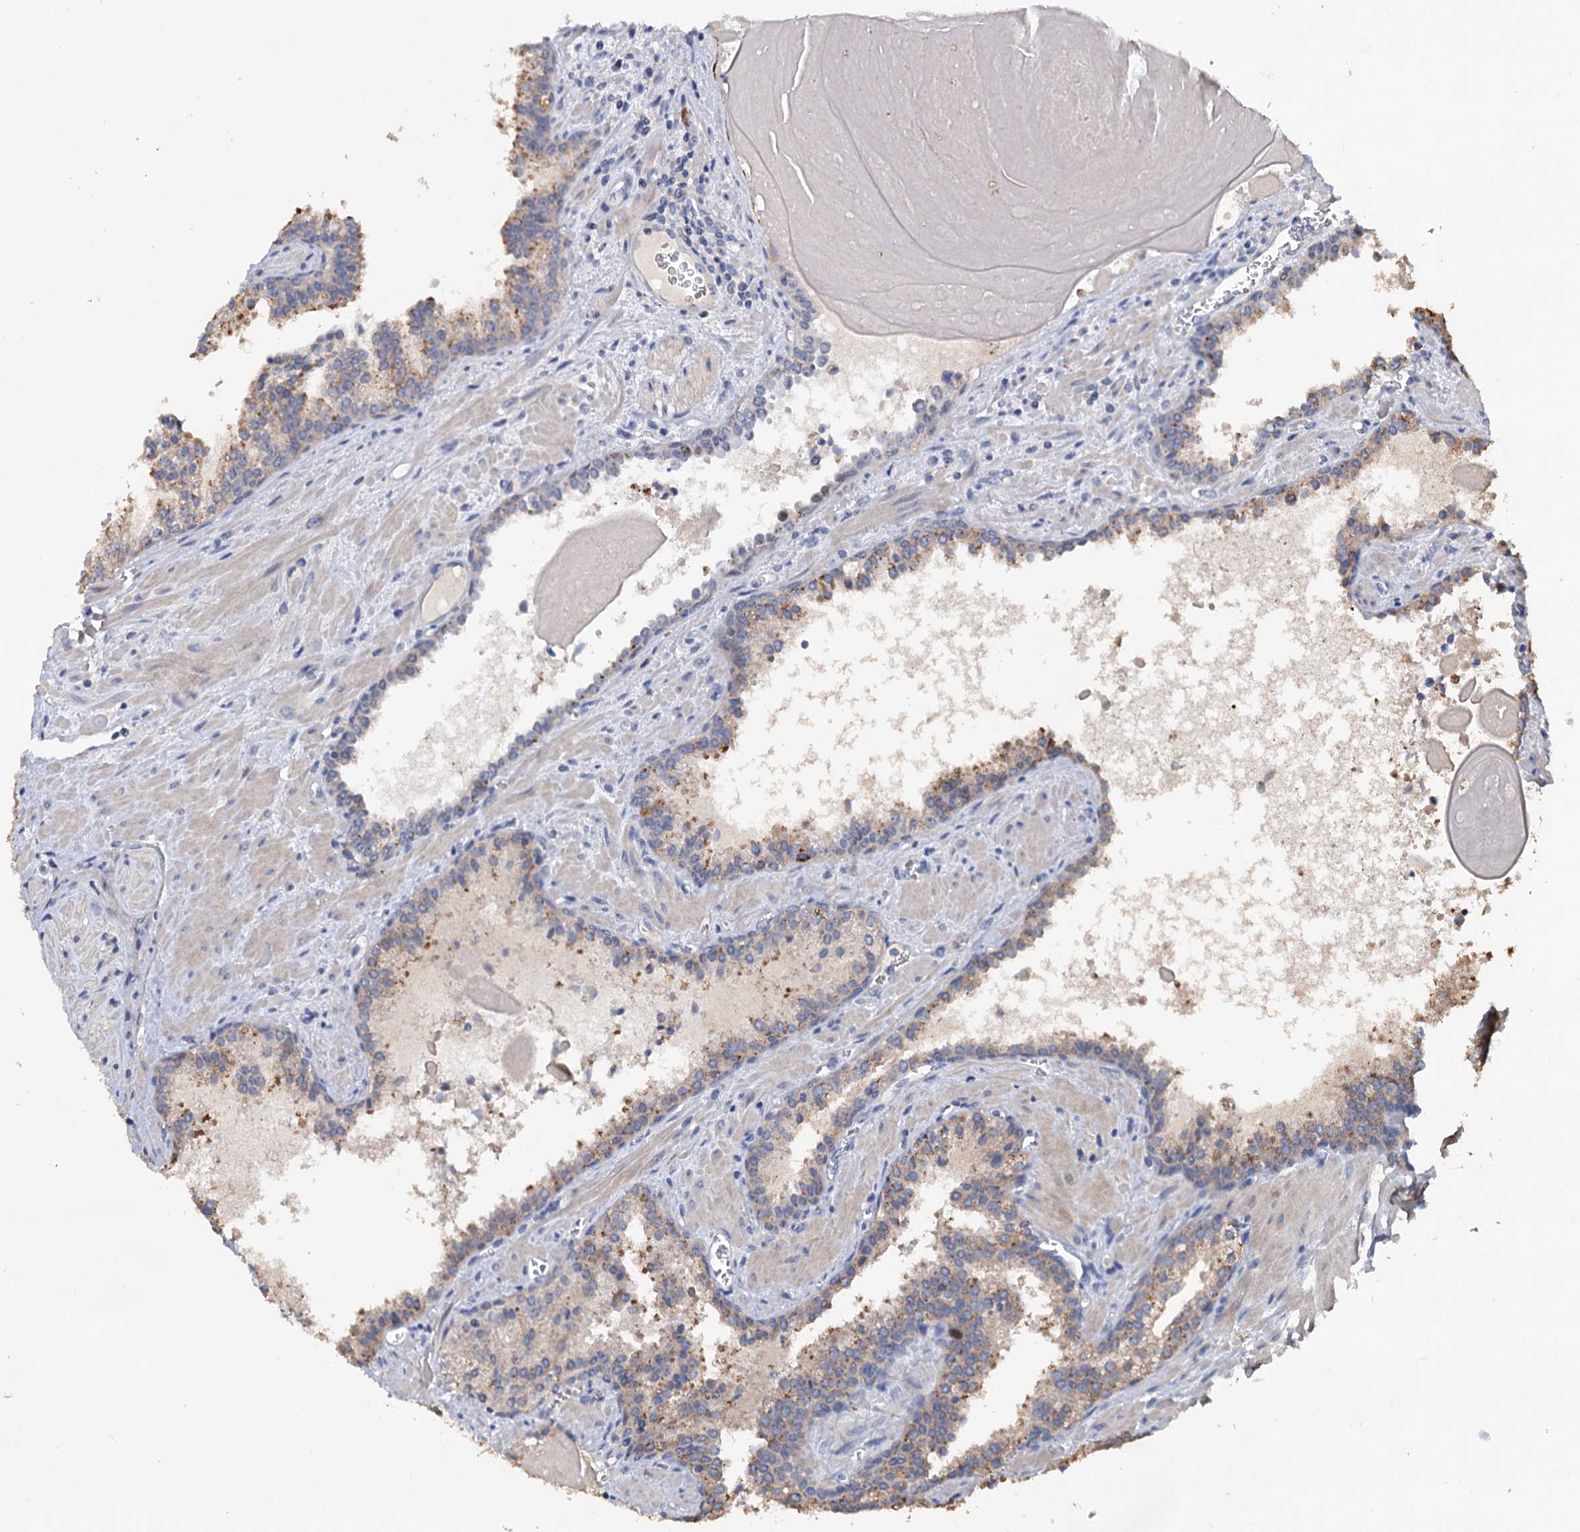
{"staining": {"intensity": "moderate", "quantity": "25%-75%", "location": "cytoplasmic/membranous"}, "tissue": "prostate cancer", "cell_type": "Tumor cells", "image_type": "cancer", "snomed": [{"axis": "morphology", "description": "Adenocarcinoma, High grade"}, {"axis": "topography", "description": "Prostate"}], "caption": "Prostate adenocarcinoma (high-grade) was stained to show a protein in brown. There is medium levels of moderate cytoplasmic/membranous staining in about 25%-75% of tumor cells.", "gene": "FAM111B", "patient": {"sex": "male", "age": 68}}